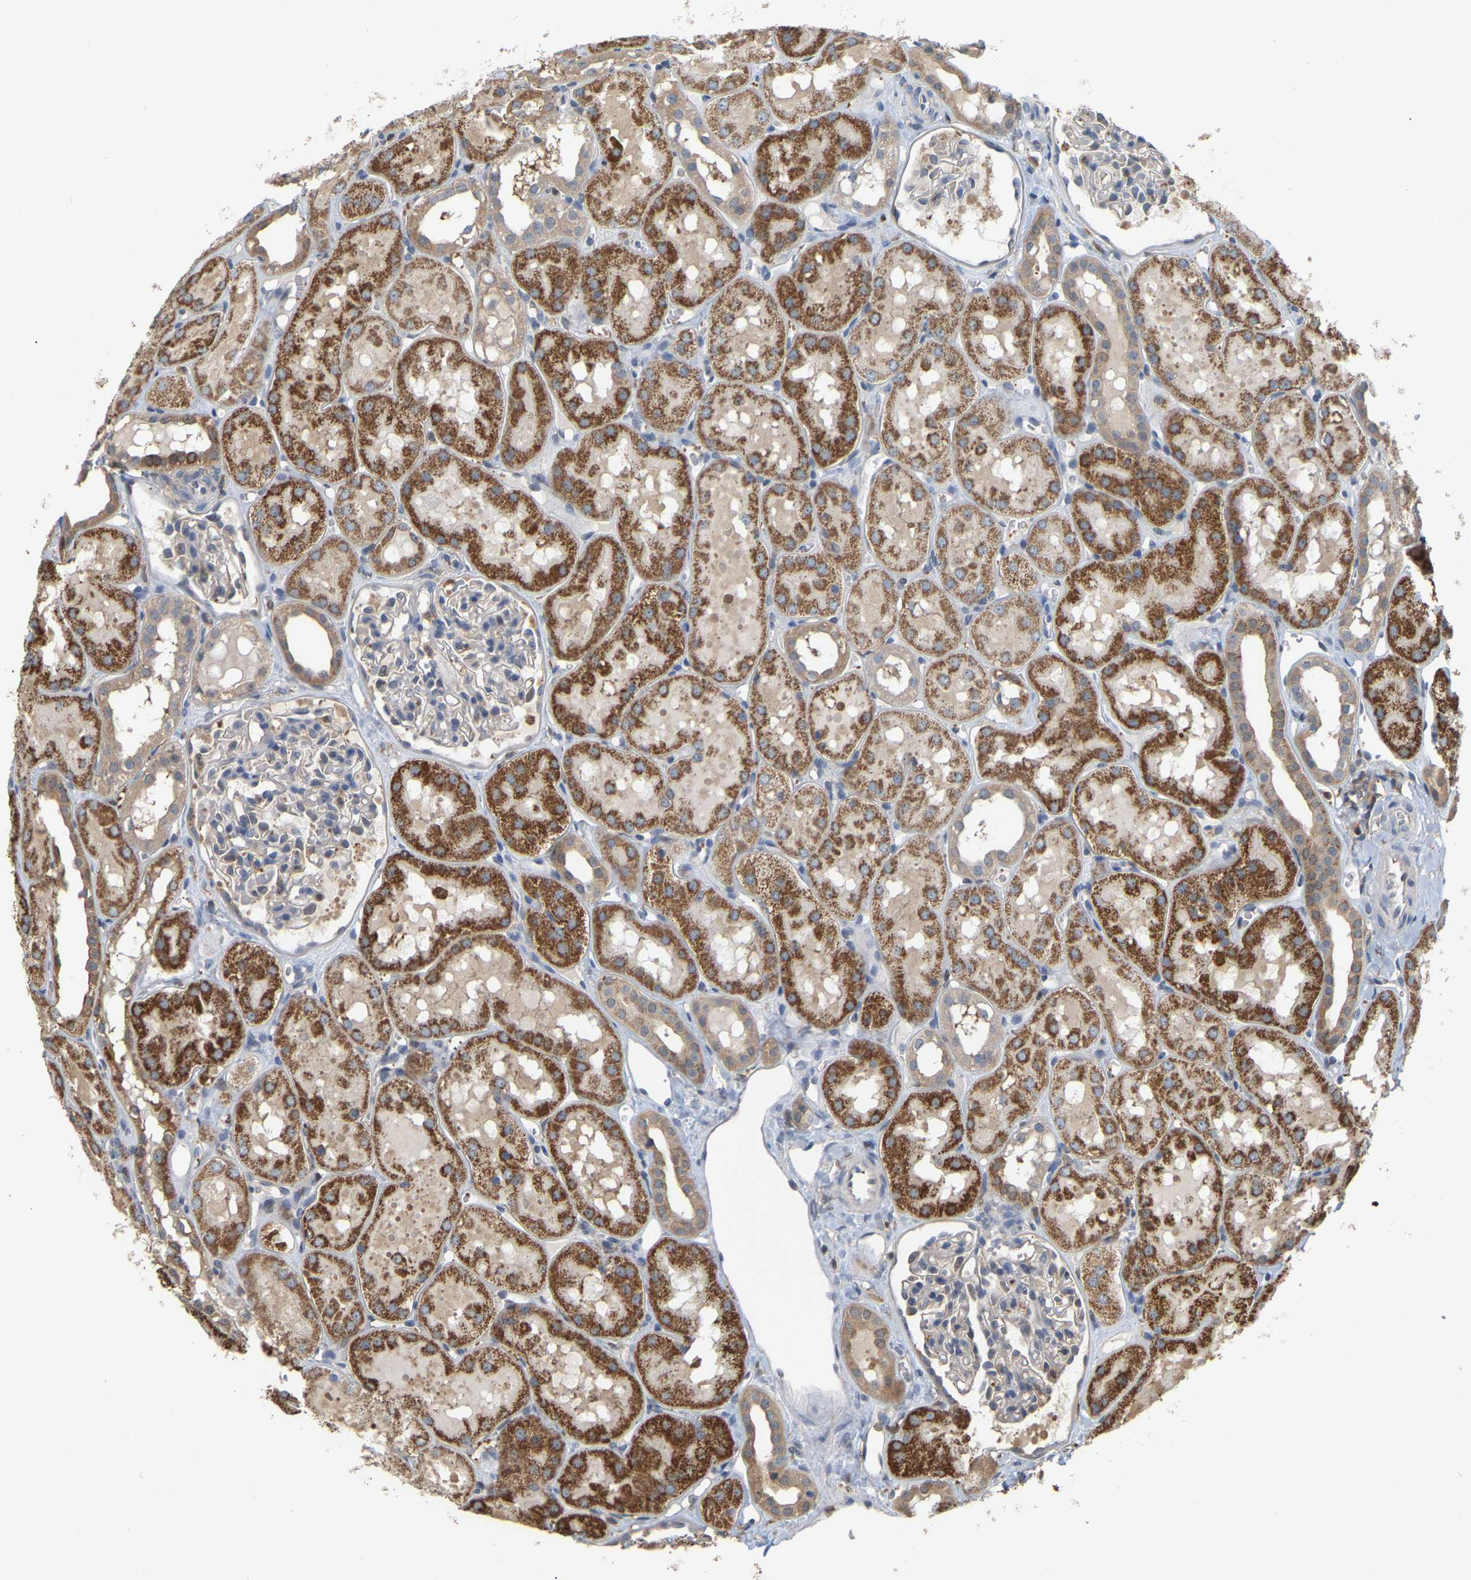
{"staining": {"intensity": "negative", "quantity": "none", "location": "none"}, "tissue": "kidney", "cell_type": "Cells in glomeruli", "image_type": "normal", "snomed": [{"axis": "morphology", "description": "Normal tissue, NOS"}, {"axis": "topography", "description": "Kidney"}, {"axis": "topography", "description": "Urinary bladder"}], "caption": "Immunohistochemistry (IHC) of benign kidney displays no positivity in cells in glomeruli. (DAB (3,3'-diaminobenzidine) immunohistochemistry visualized using brightfield microscopy, high magnification).", "gene": "MTPN", "patient": {"sex": "male", "age": 16}}